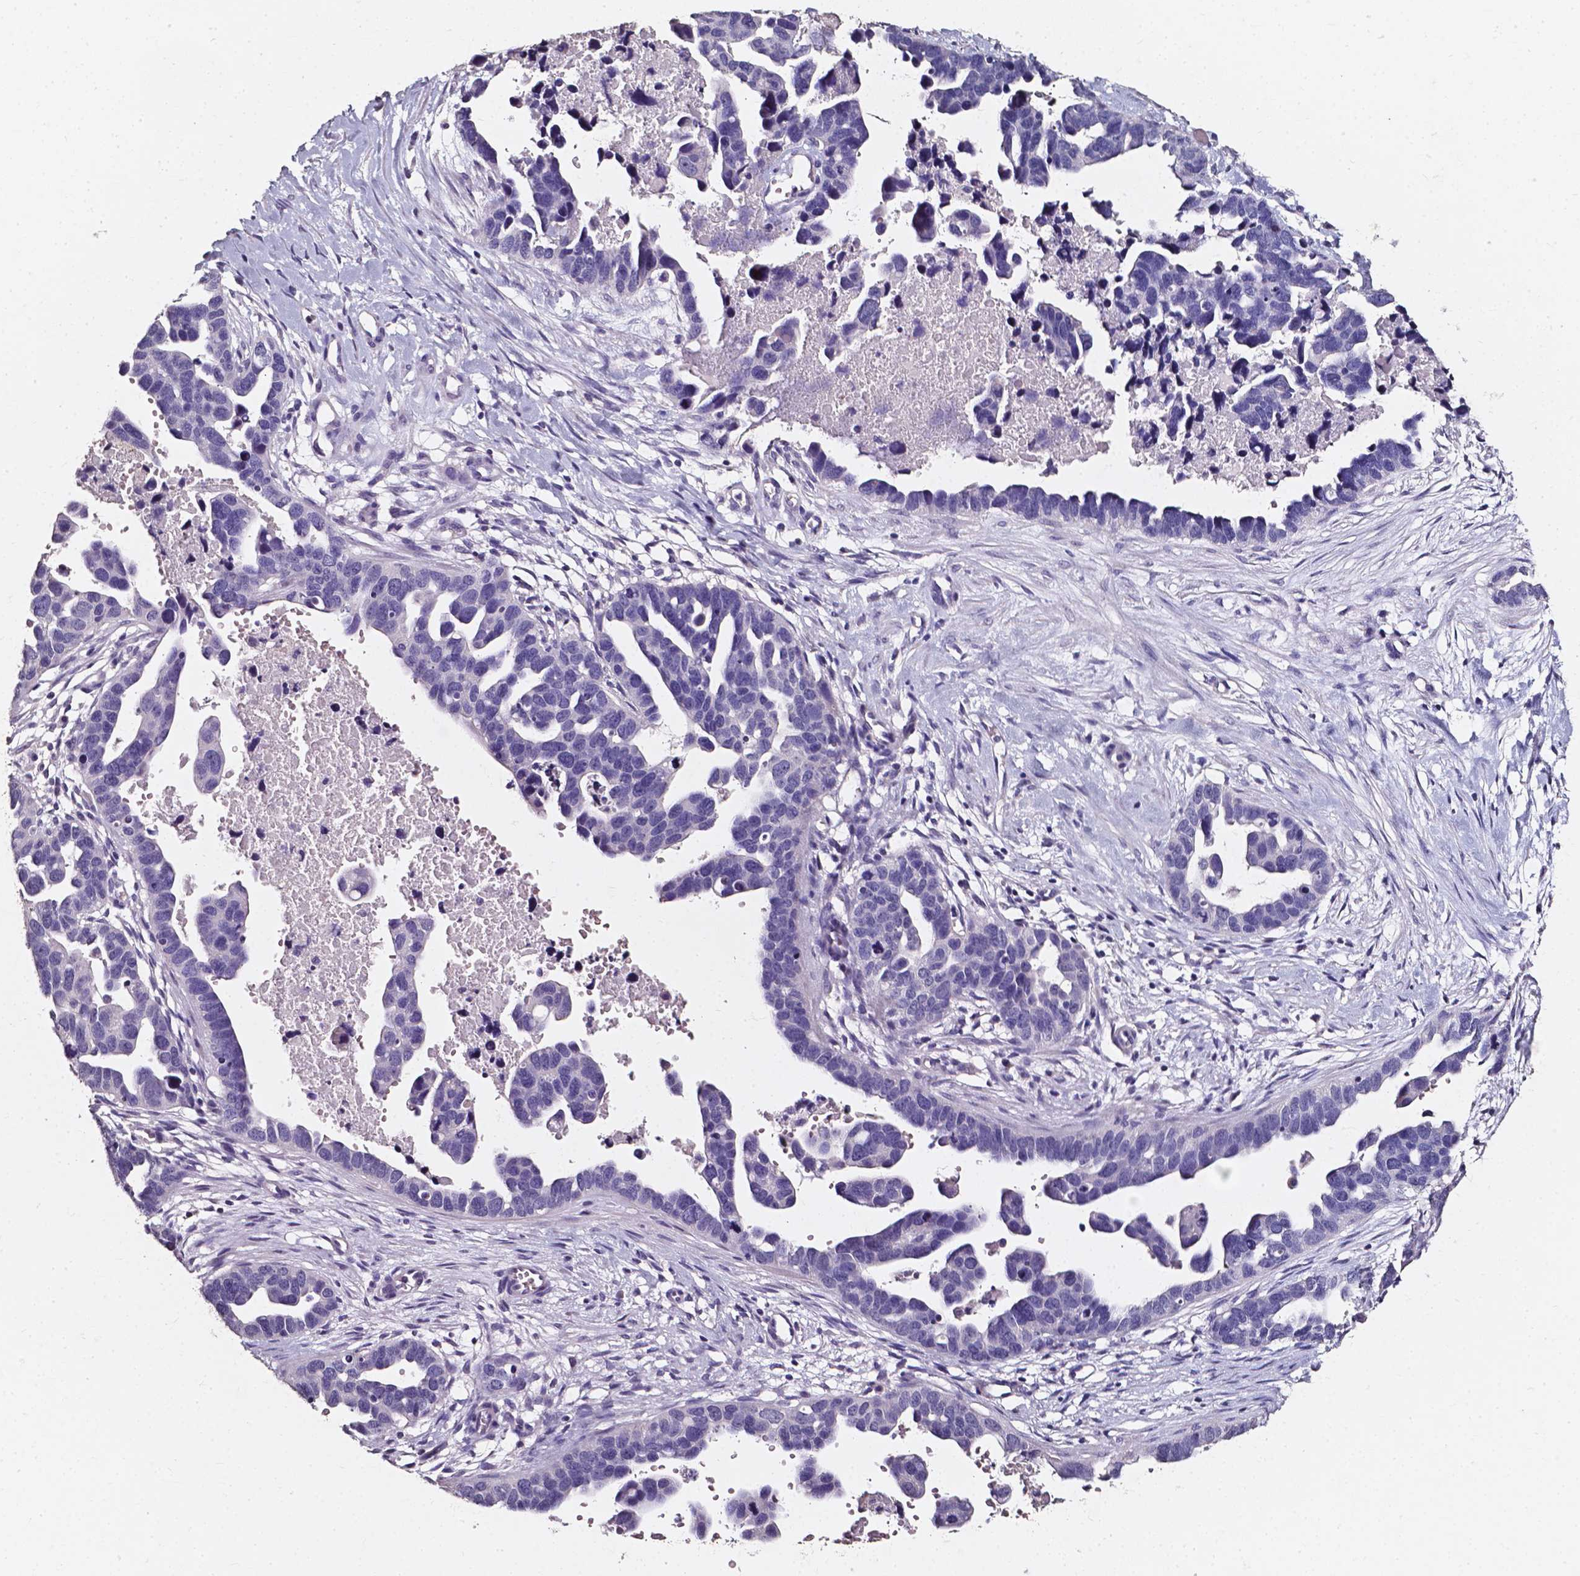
{"staining": {"intensity": "negative", "quantity": "none", "location": "none"}, "tissue": "ovarian cancer", "cell_type": "Tumor cells", "image_type": "cancer", "snomed": [{"axis": "morphology", "description": "Cystadenocarcinoma, serous, NOS"}, {"axis": "topography", "description": "Ovary"}], "caption": "IHC micrograph of neoplastic tissue: ovarian serous cystadenocarcinoma stained with DAB exhibits no significant protein expression in tumor cells.", "gene": "AKR1B10", "patient": {"sex": "female", "age": 54}}